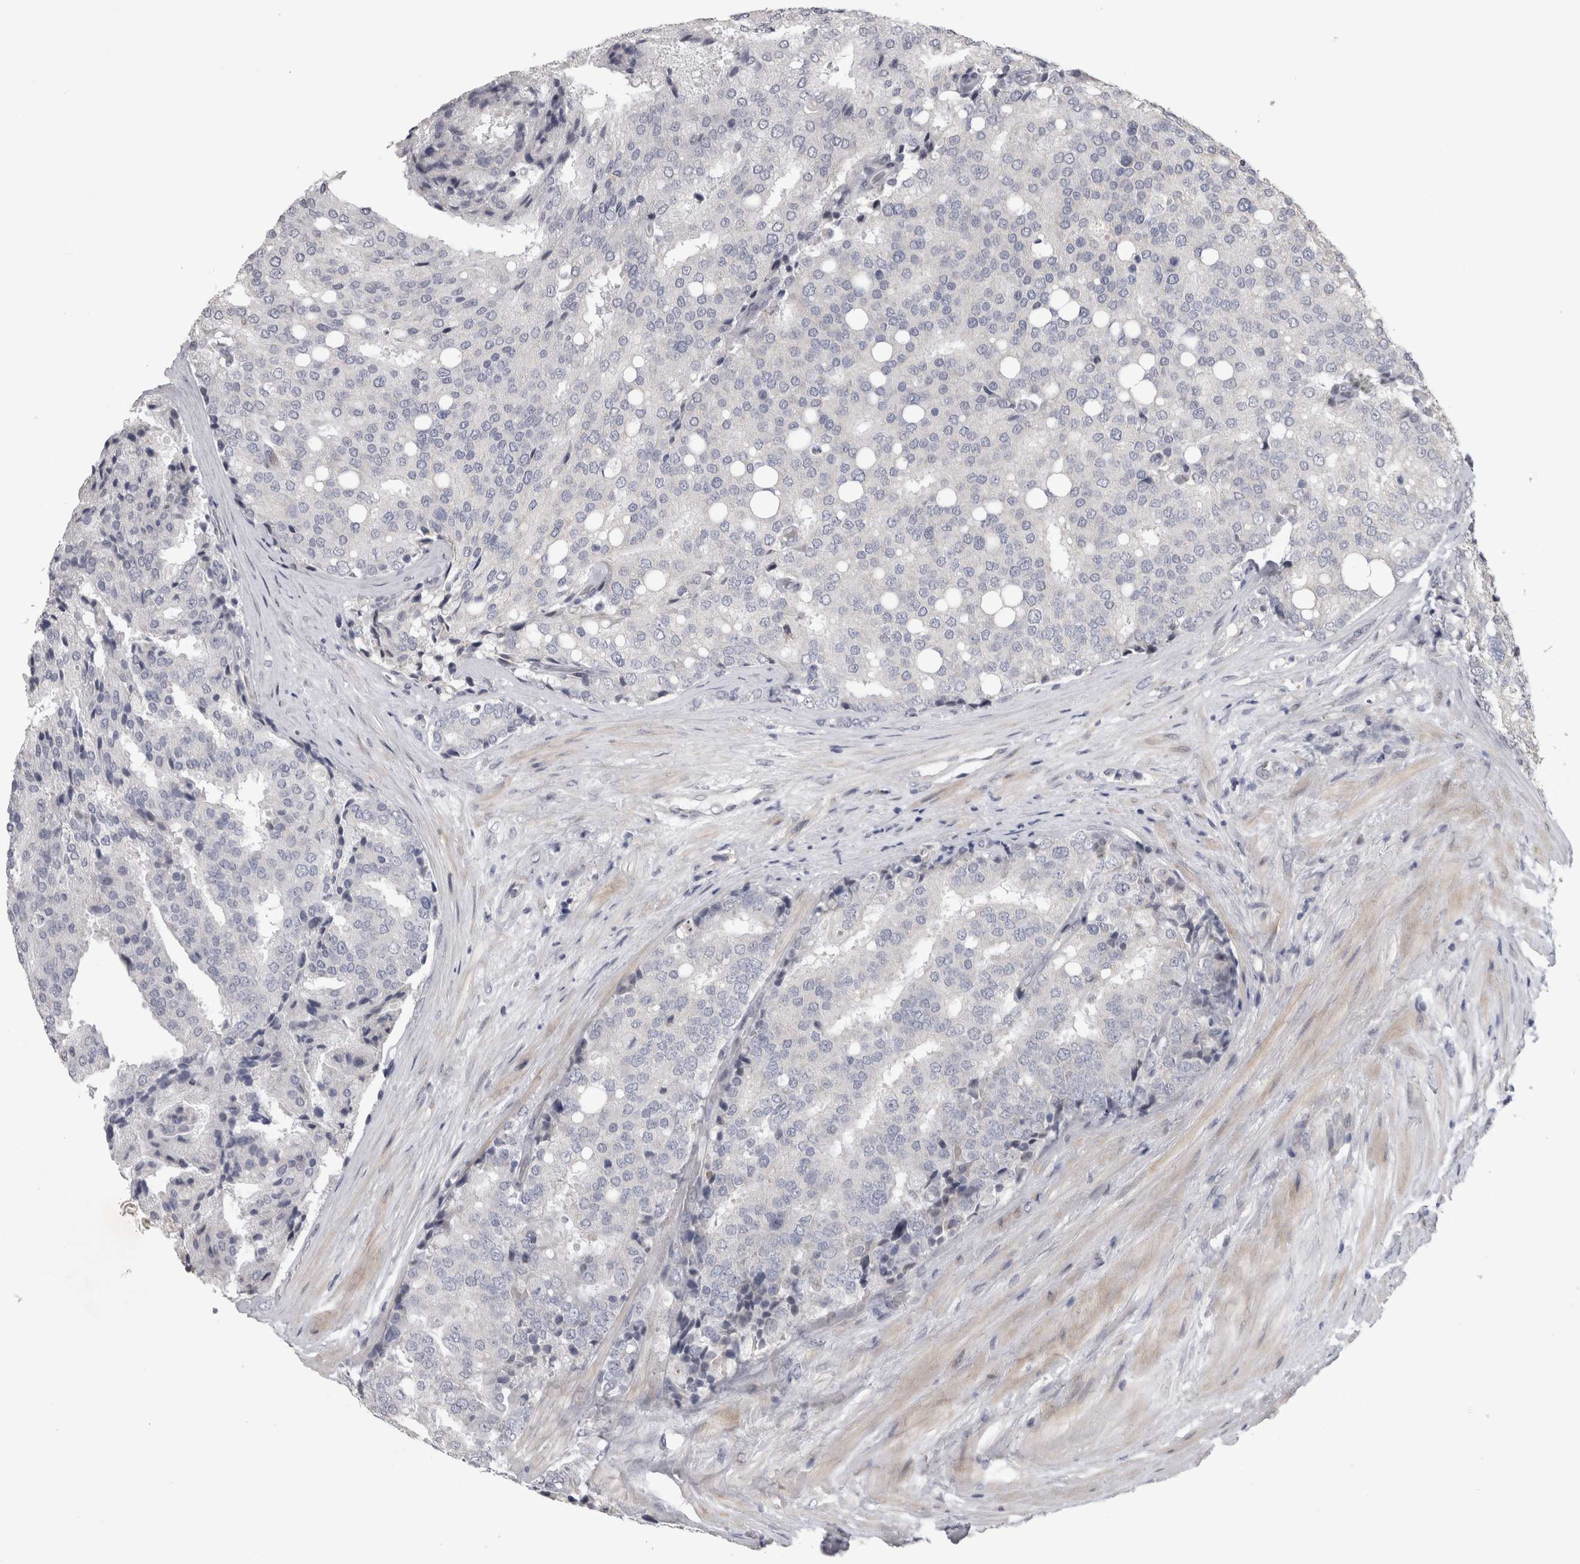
{"staining": {"intensity": "negative", "quantity": "none", "location": "none"}, "tissue": "prostate cancer", "cell_type": "Tumor cells", "image_type": "cancer", "snomed": [{"axis": "morphology", "description": "Adenocarcinoma, High grade"}, {"axis": "topography", "description": "Prostate"}], "caption": "A histopathology image of adenocarcinoma (high-grade) (prostate) stained for a protein exhibits no brown staining in tumor cells.", "gene": "IFI44", "patient": {"sex": "male", "age": 50}}